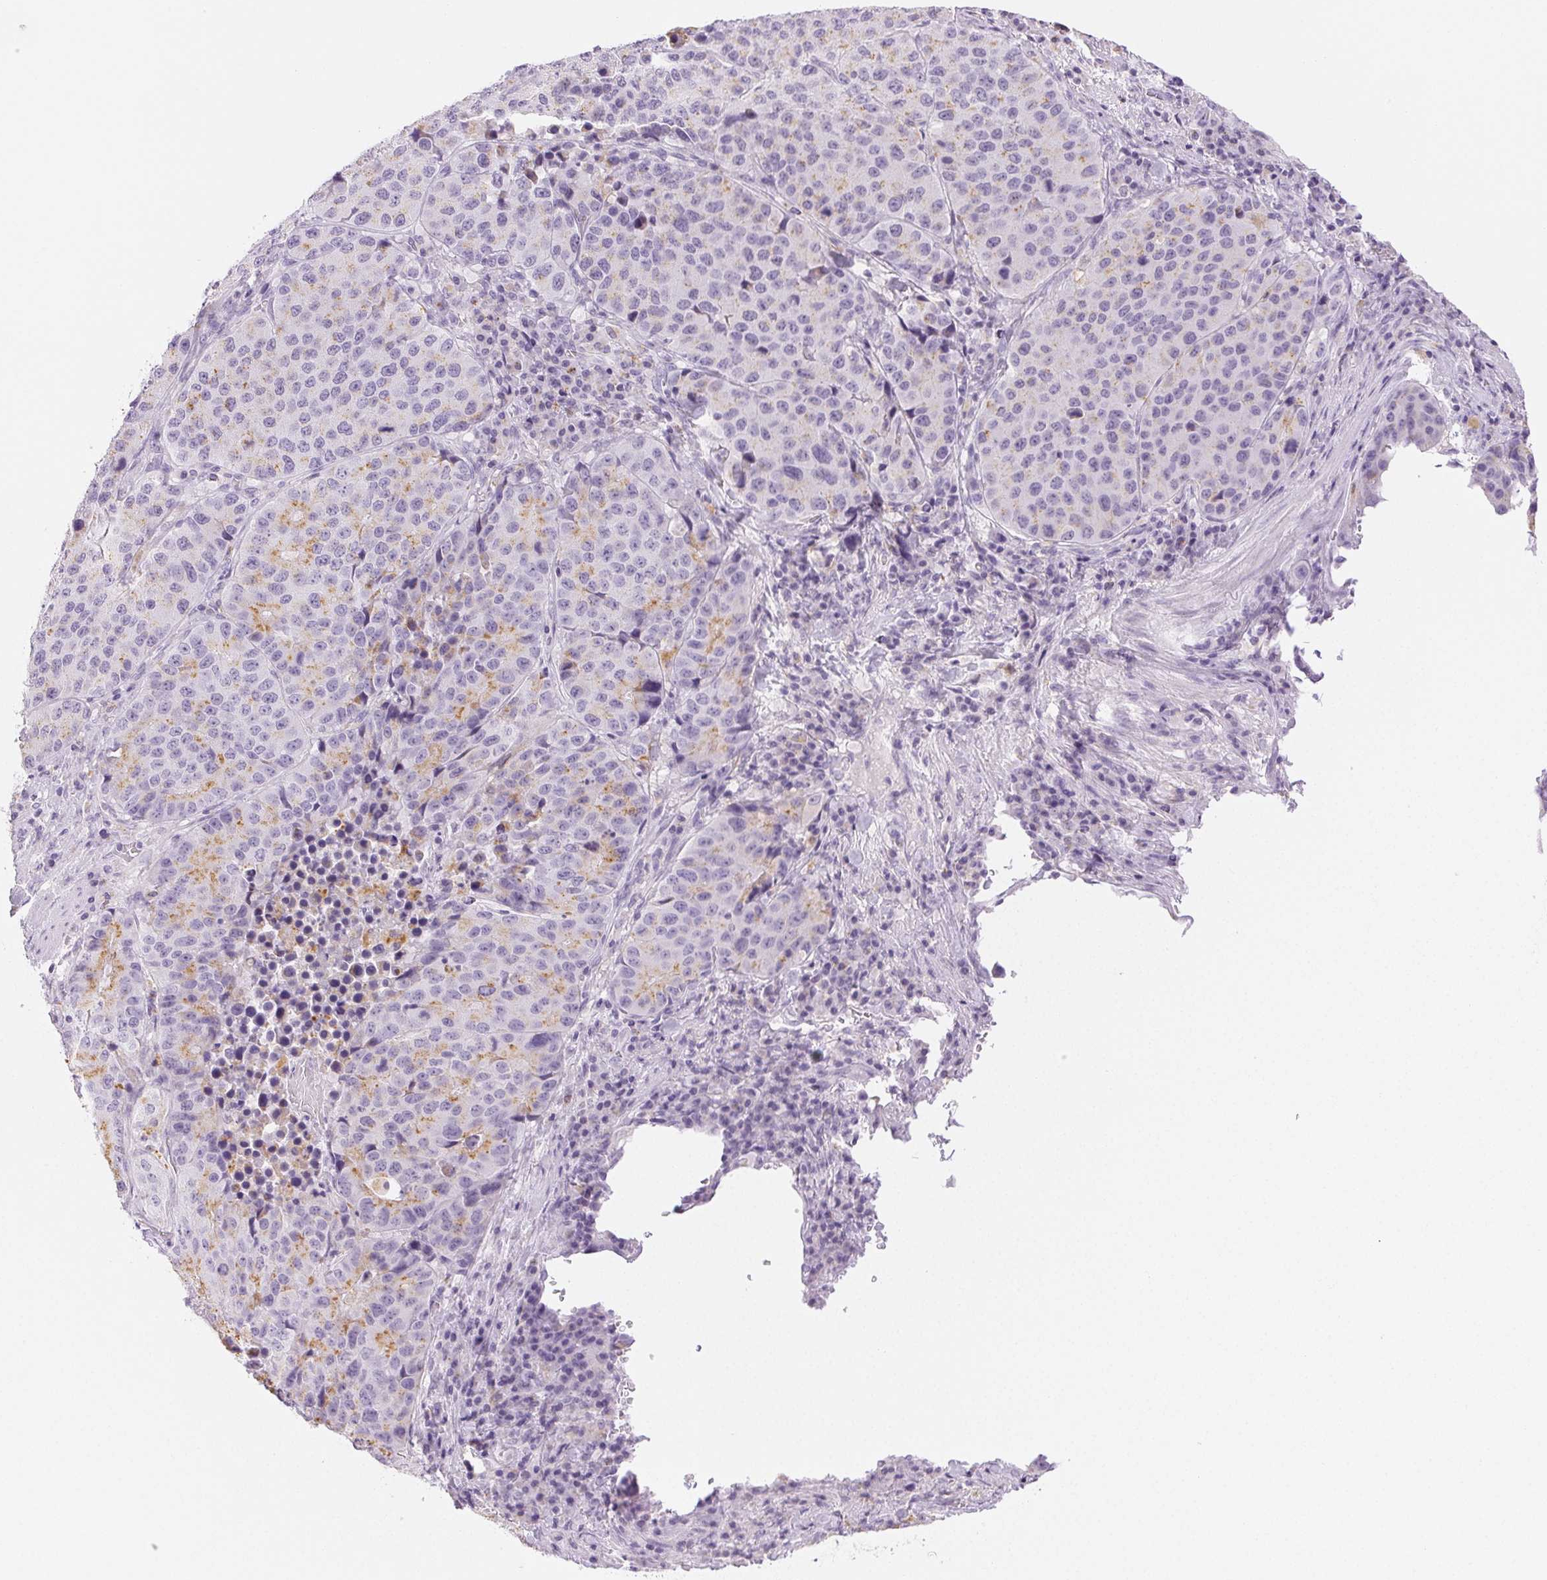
{"staining": {"intensity": "weak", "quantity": "<25%", "location": "cytoplasmic/membranous"}, "tissue": "stomach cancer", "cell_type": "Tumor cells", "image_type": "cancer", "snomed": [{"axis": "morphology", "description": "Adenocarcinoma, NOS"}, {"axis": "topography", "description": "Stomach"}], "caption": "IHC of human adenocarcinoma (stomach) exhibits no positivity in tumor cells. The staining was performed using DAB (3,3'-diaminobenzidine) to visualize the protein expression in brown, while the nuclei were stained in blue with hematoxylin (Magnification: 20x).", "gene": "SLC5A2", "patient": {"sex": "male", "age": 71}}